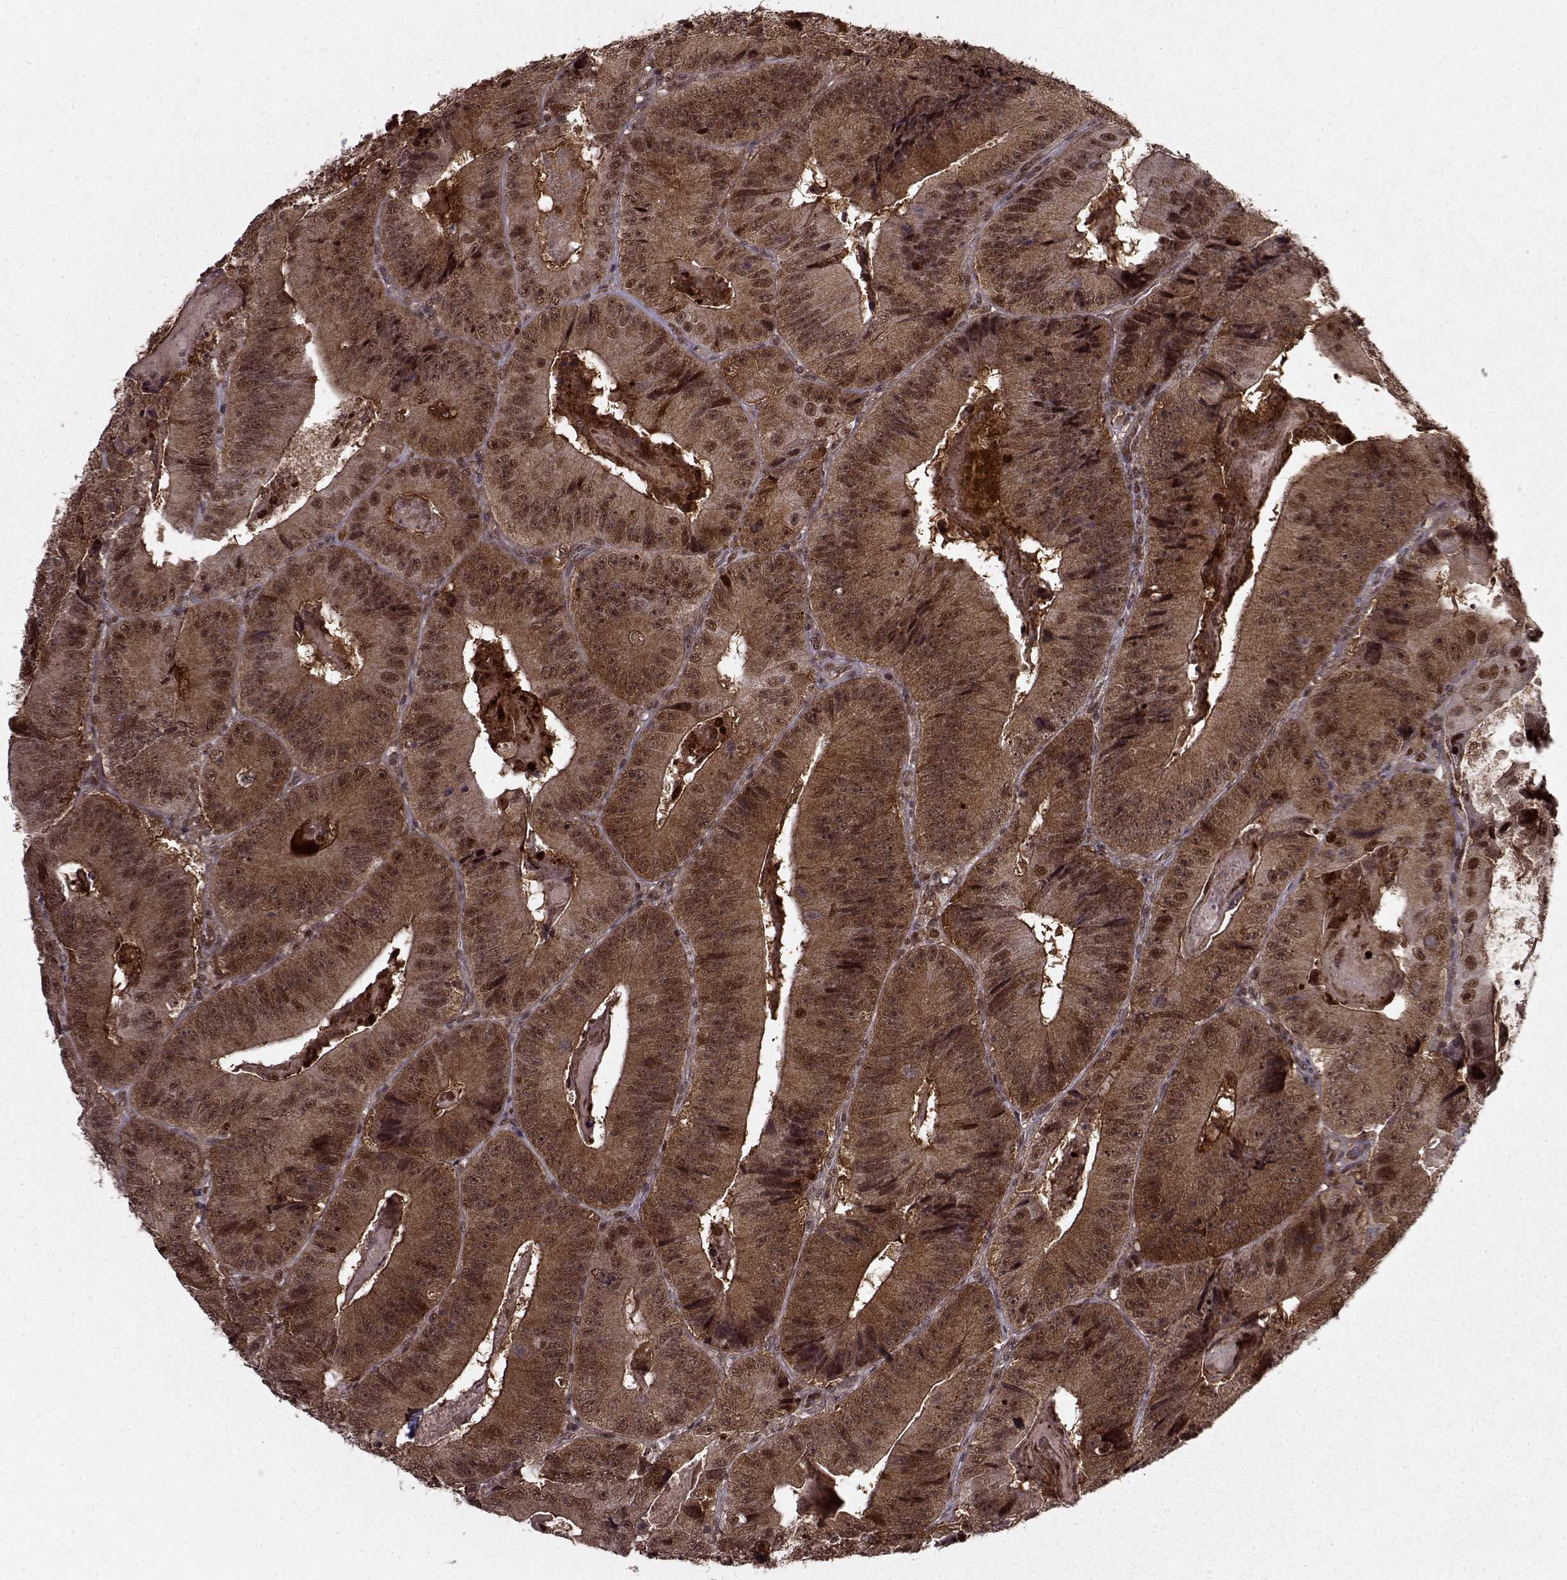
{"staining": {"intensity": "moderate", "quantity": ">75%", "location": "cytoplasmic/membranous,nuclear"}, "tissue": "colorectal cancer", "cell_type": "Tumor cells", "image_type": "cancer", "snomed": [{"axis": "morphology", "description": "Adenocarcinoma, NOS"}, {"axis": "topography", "description": "Colon"}], "caption": "Immunohistochemical staining of human colorectal cancer (adenocarcinoma) exhibits medium levels of moderate cytoplasmic/membranous and nuclear protein expression in about >75% of tumor cells.", "gene": "PSMA7", "patient": {"sex": "female", "age": 86}}